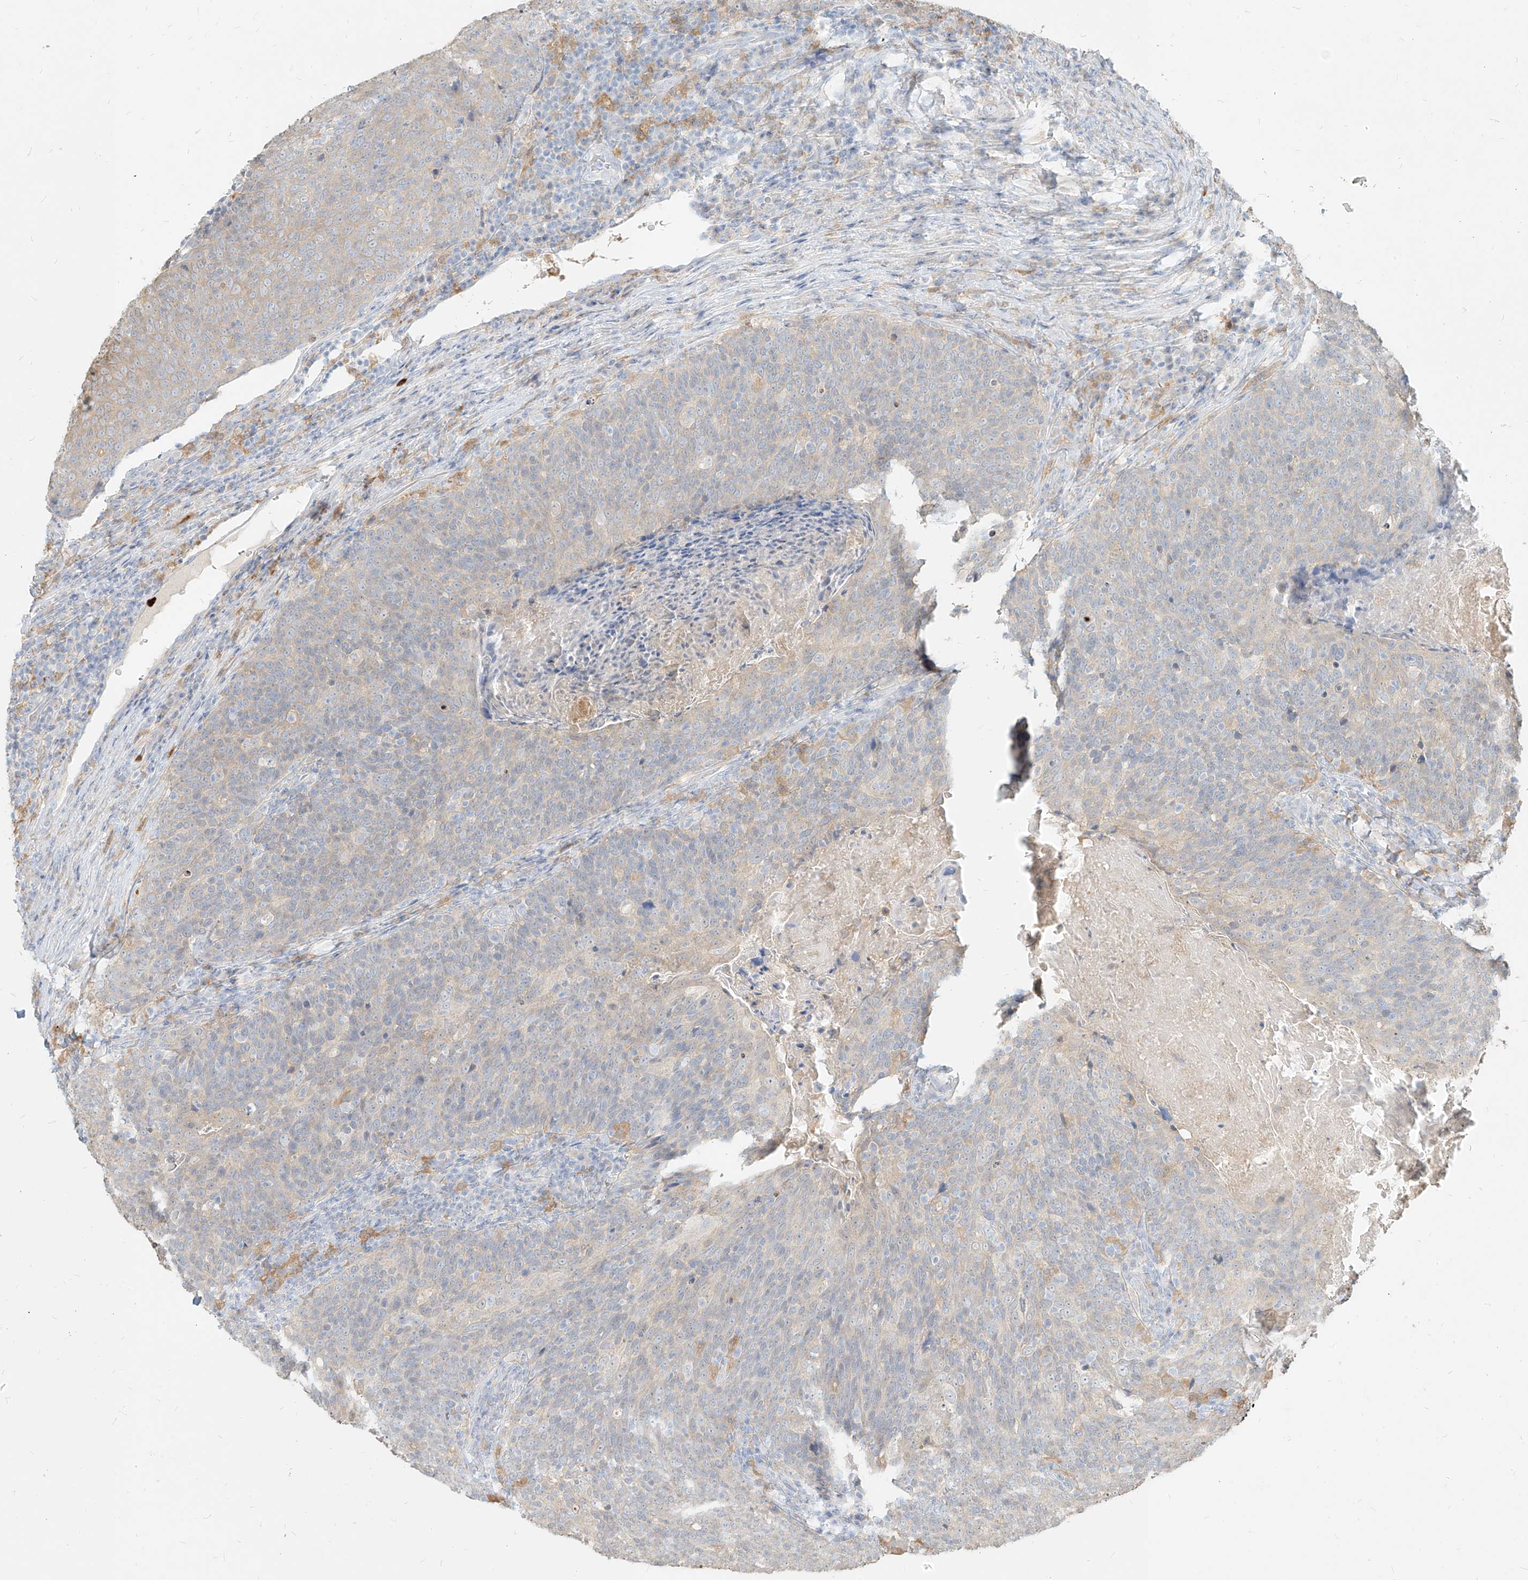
{"staining": {"intensity": "weak", "quantity": "<25%", "location": "cytoplasmic/membranous"}, "tissue": "head and neck cancer", "cell_type": "Tumor cells", "image_type": "cancer", "snomed": [{"axis": "morphology", "description": "Squamous cell carcinoma, NOS"}, {"axis": "morphology", "description": "Squamous cell carcinoma, metastatic, NOS"}, {"axis": "topography", "description": "Lymph node"}, {"axis": "topography", "description": "Head-Neck"}], "caption": "A high-resolution micrograph shows immunohistochemistry (IHC) staining of head and neck squamous cell carcinoma, which exhibits no significant expression in tumor cells.", "gene": "PGD", "patient": {"sex": "male", "age": 62}}